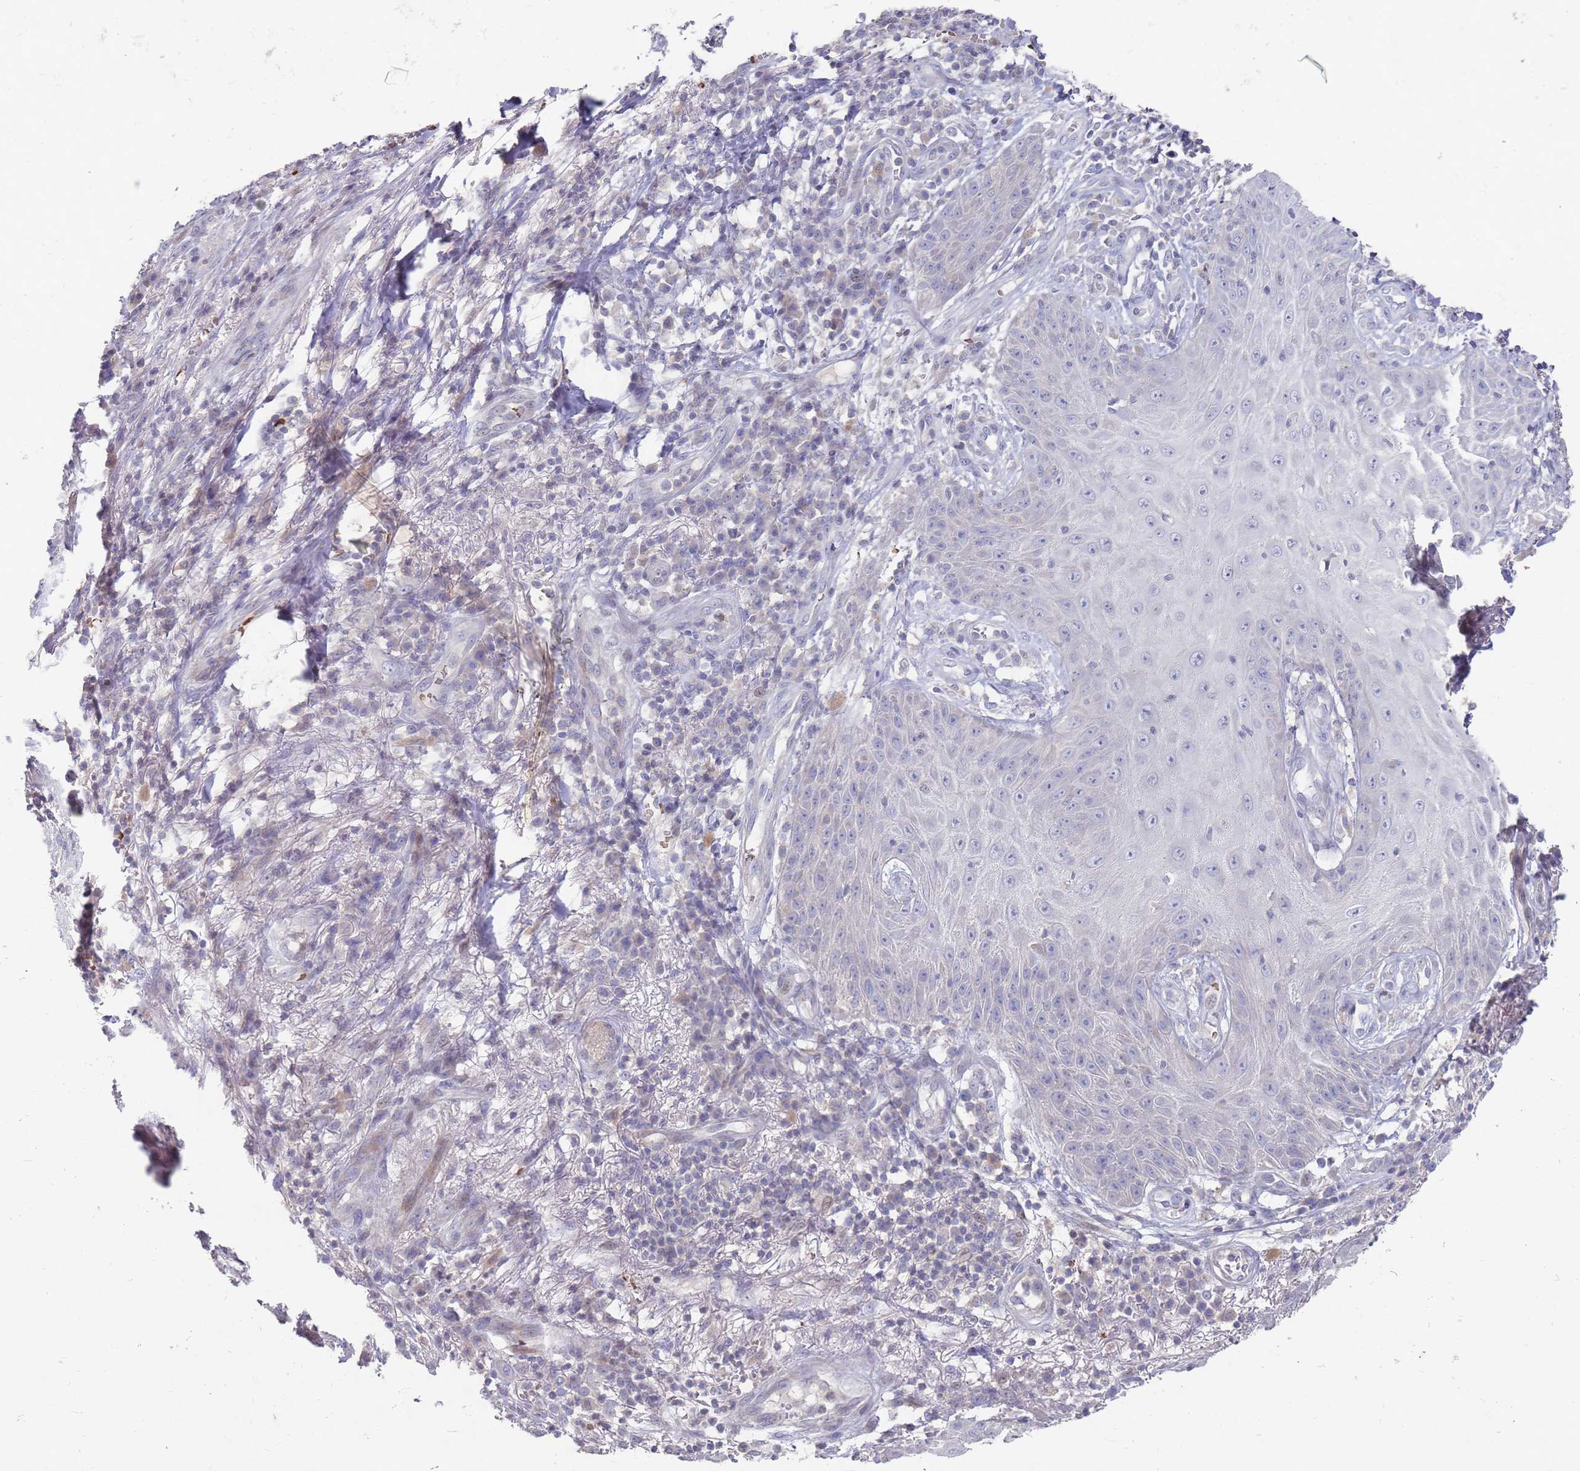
{"staining": {"intensity": "negative", "quantity": "none", "location": "none"}, "tissue": "skin cancer", "cell_type": "Tumor cells", "image_type": "cancer", "snomed": [{"axis": "morphology", "description": "Squamous cell carcinoma, NOS"}, {"axis": "topography", "description": "Skin"}], "caption": "A high-resolution histopathology image shows IHC staining of squamous cell carcinoma (skin), which demonstrates no significant expression in tumor cells.", "gene": "LACC1", "patient": {"sex": "male", "age": 70}}